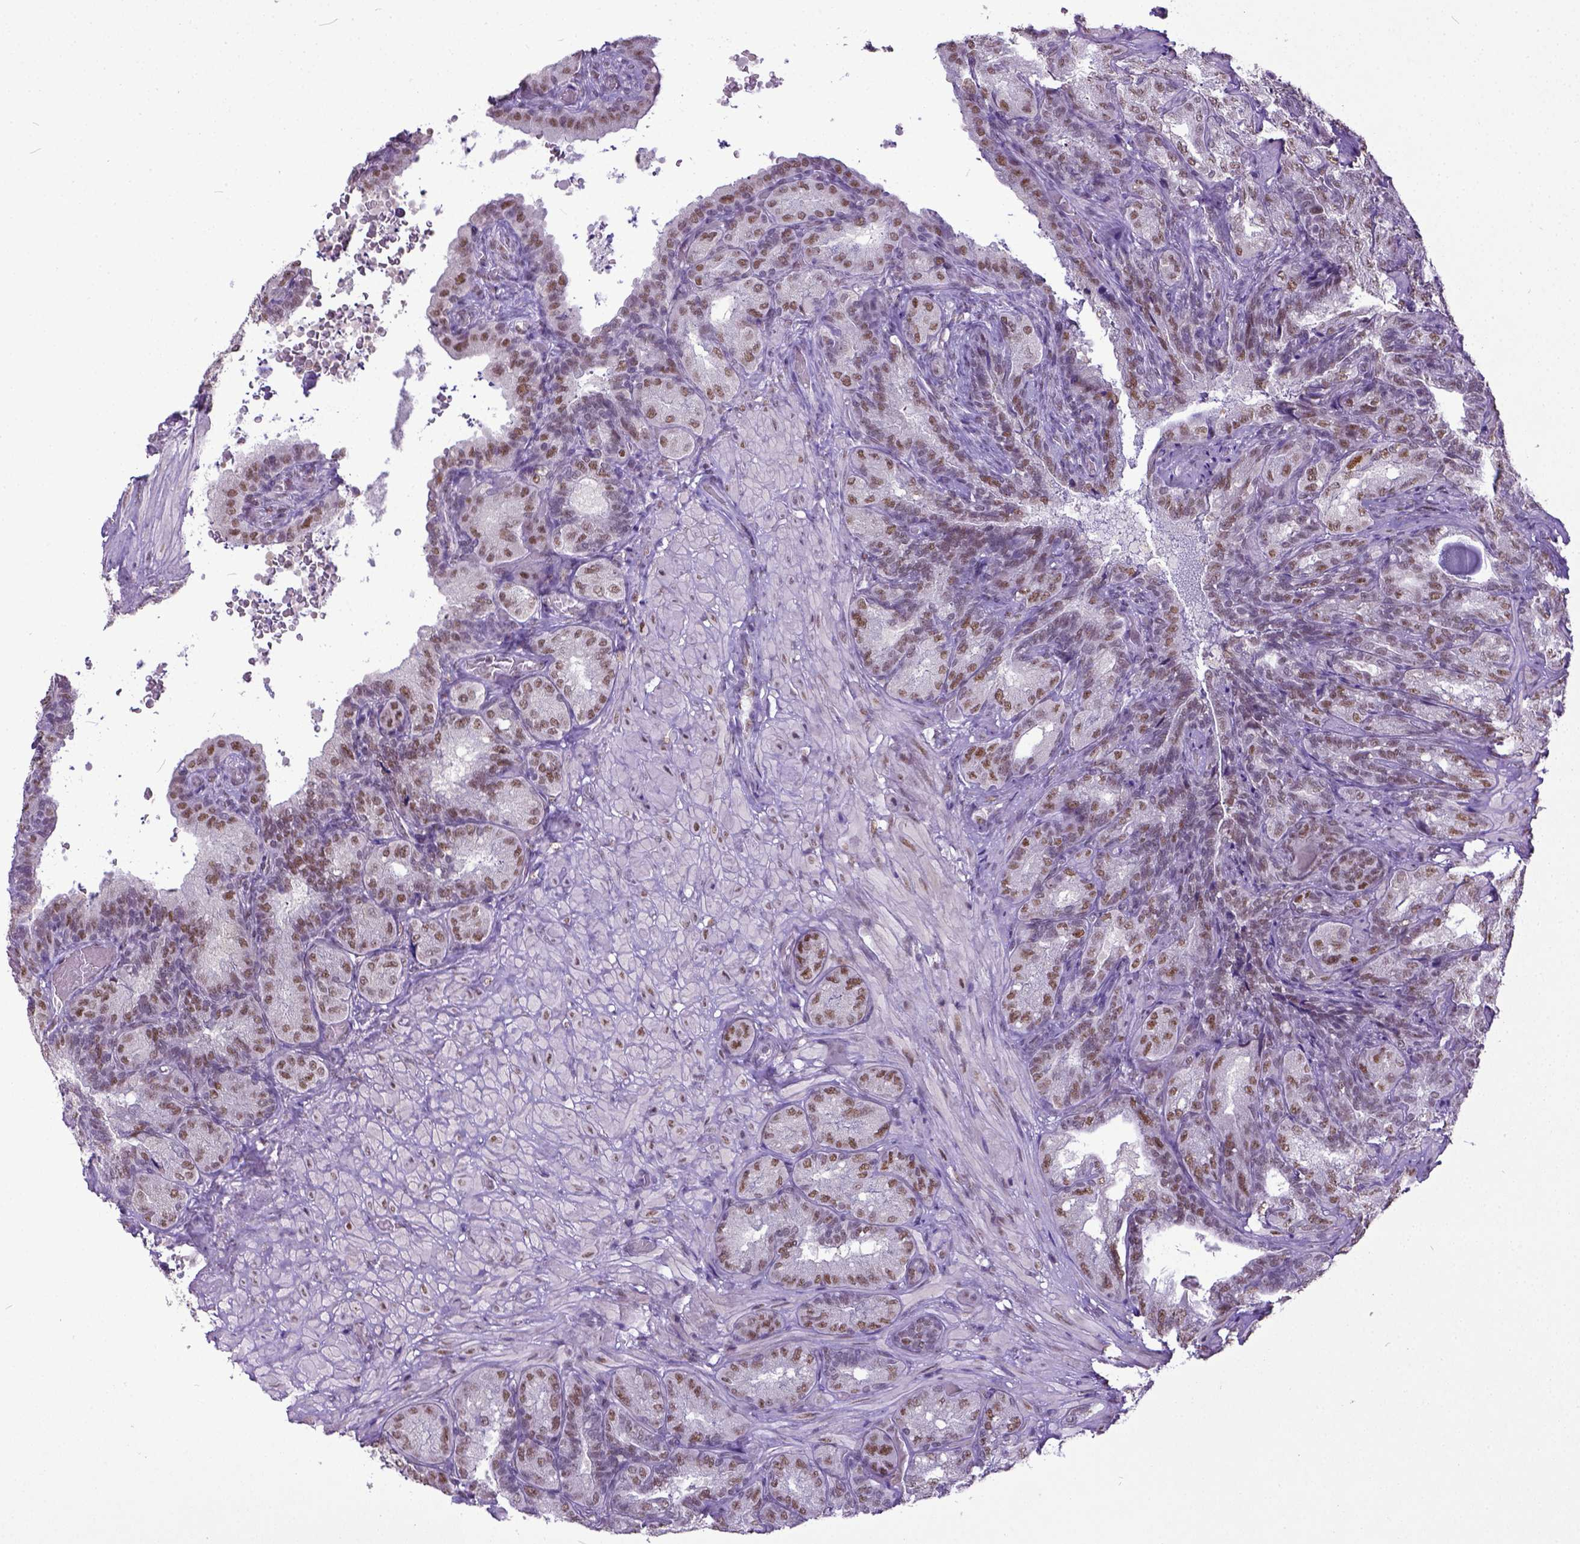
{"staining": {"intensity": "moderate", "quantity": ">75%", "location": "nuclear"}, "tissue": "seminal vesicle", "cell_type": "Glandular cells", "image_type": "normal", "snomed": [{"axis": "morphology", "description": "Normal tissue, NOS"}, {"axis": "topography", "description": "Seminal veicle"}], "caption": "Brown immunohistochemical staining in unremarkable human seminal vesicle exhibits moderate nuclear positivity in approximately >75% of glandular cells.", "gene": "ERCC1", "patient": {"sex": "male", "age": 68}}